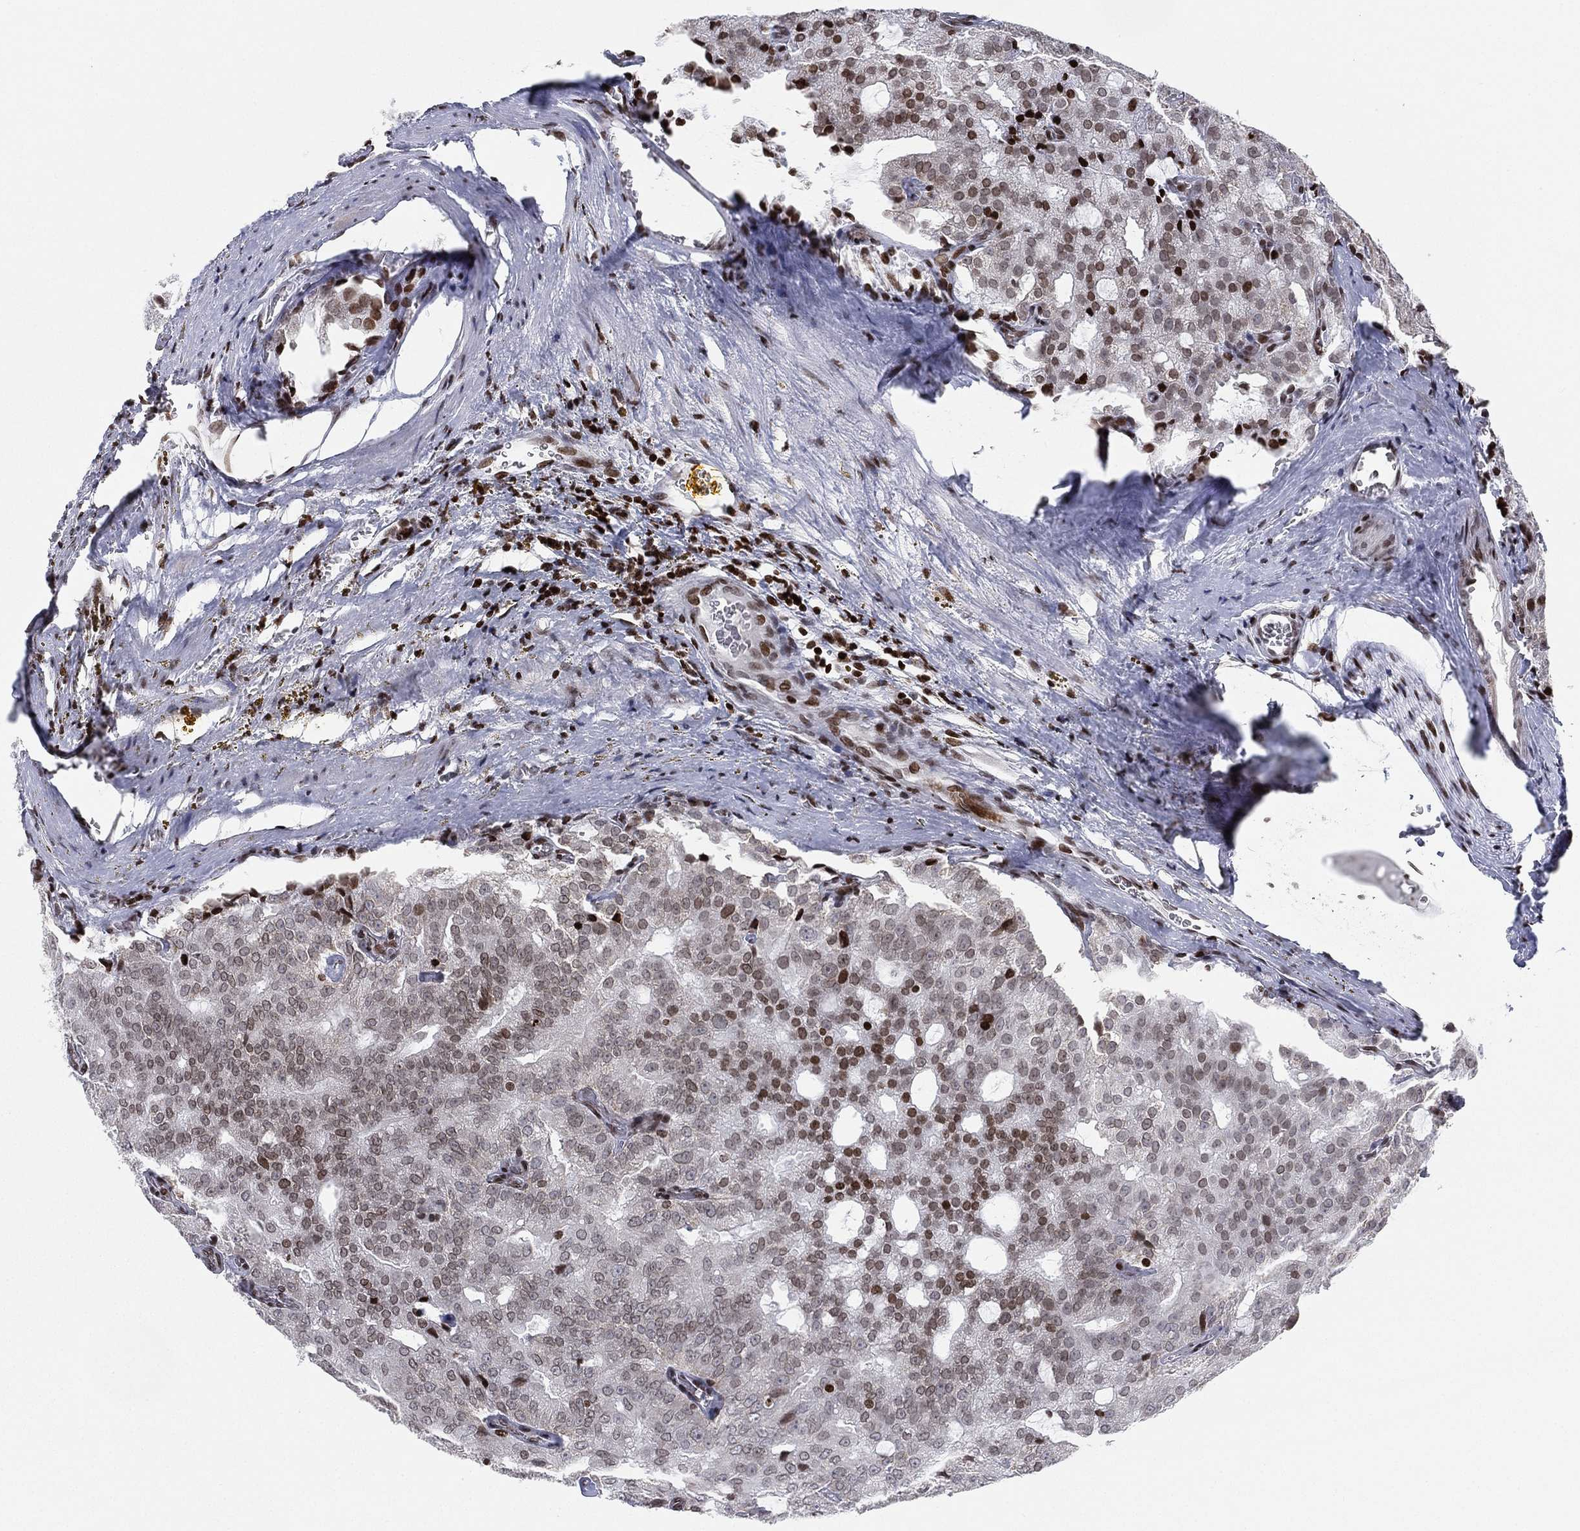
{"staining": {"intensity": "strong", "quantity": "<25%", "location": "nuclear"}, "tissue": "prostate cancer", "cell_type": "Tumor cells", "image_type": "cancer", "snomed": [{"axis": "morphology", "description": "Adenocarcinoma, NOS"}, {"axis": "topography", "description": "Prostate and seminal vesicle, NOS"}, {"axis": "topography", "description": "Prostate"}], "caption": "A brown stain shows strong nuclear expression of a protein in human prostate adenocarcinoma tumor cells.", "gene": "MFSD14A", "patient": {"sex": "male", "age": 67}}